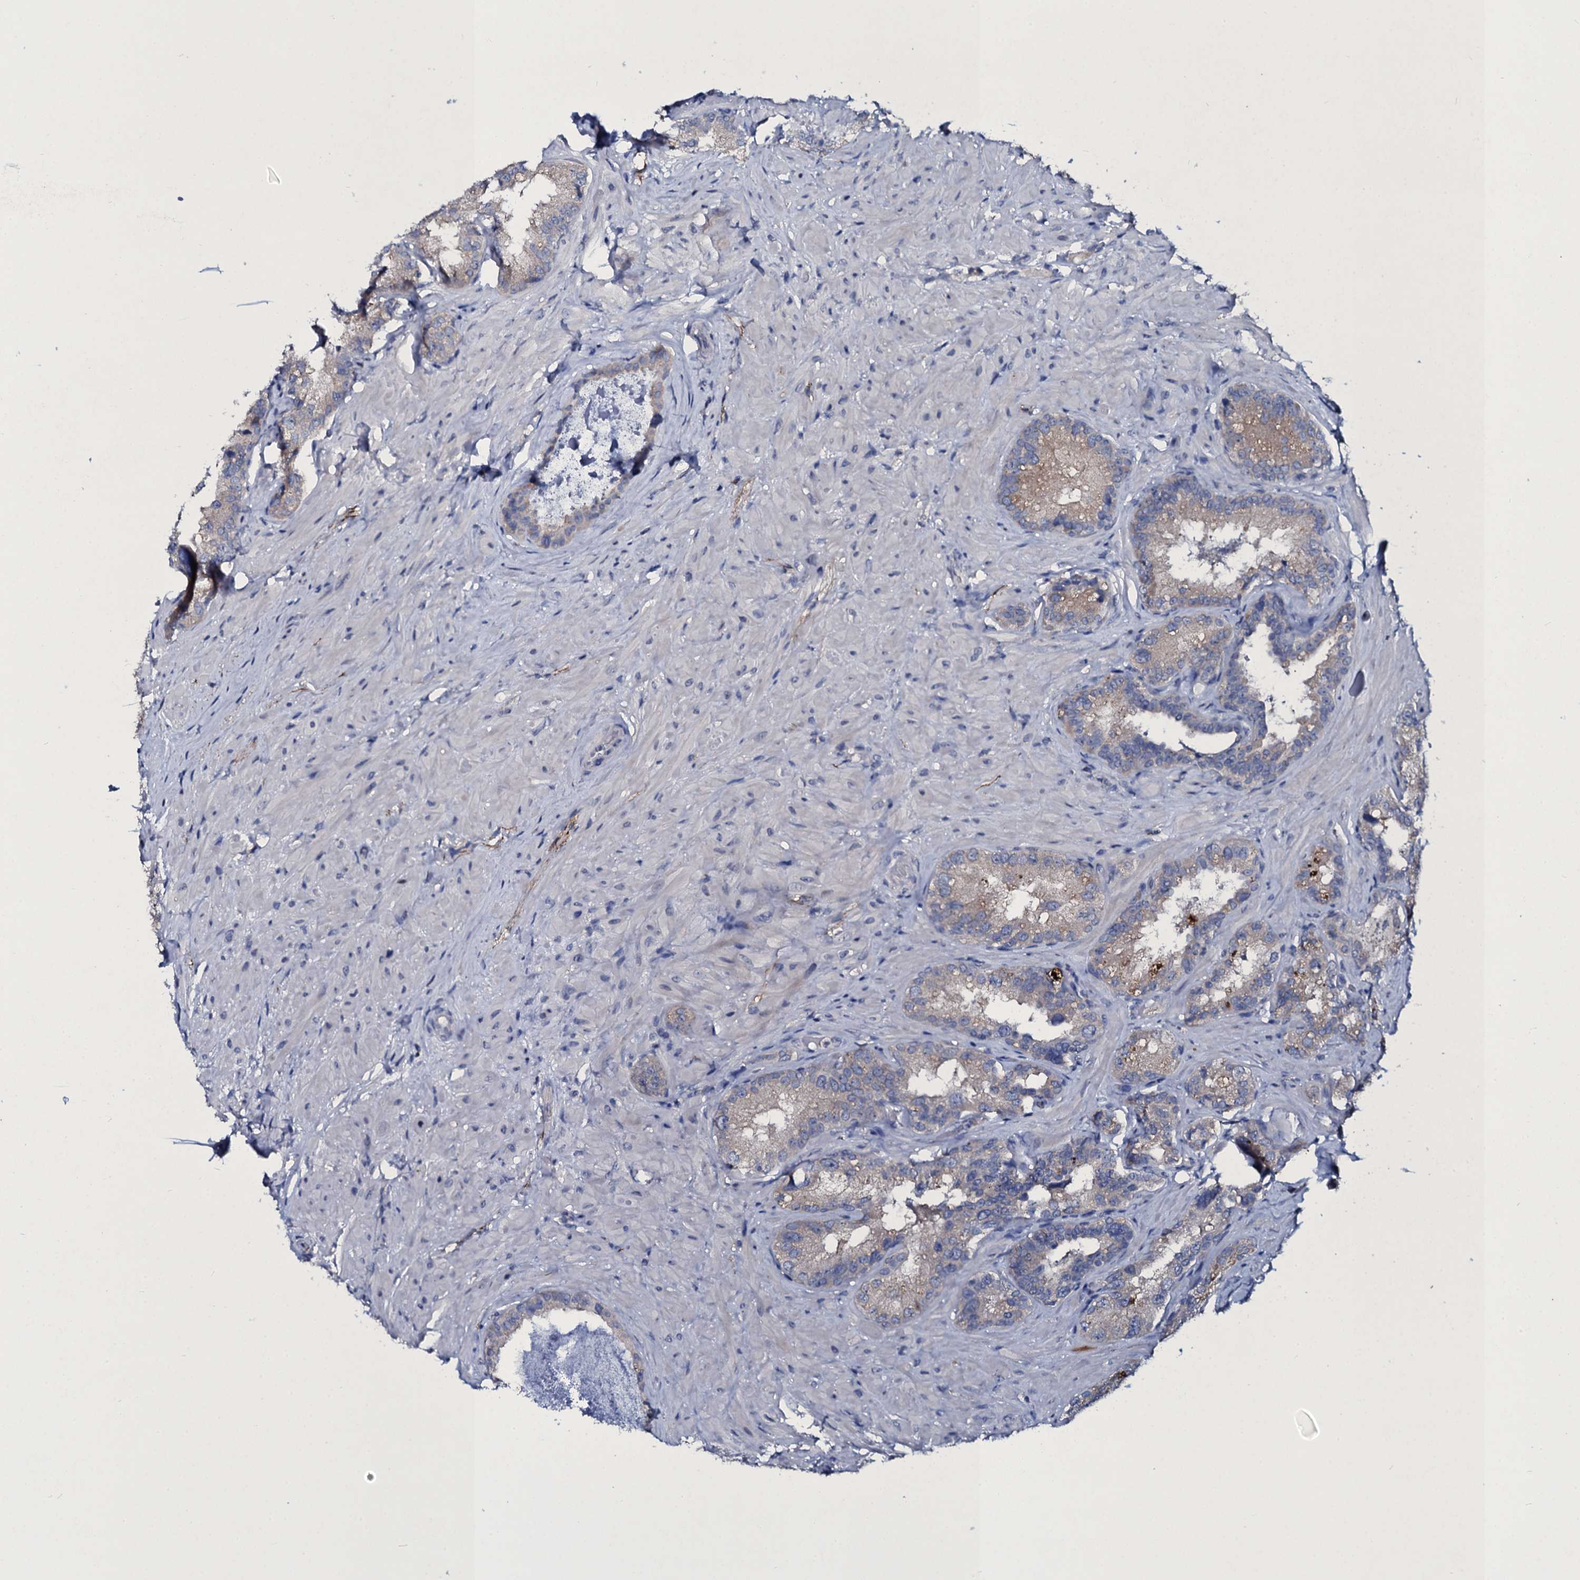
{"staining": {"intensity": "moderate", "quantity": ">75%", "location": "cytoplasmic/membranous"}, "tissue": "seminal vesicle", "cell_type": "Glandular cells", "image_type": "normal", "snomed": [{"axis": "morphology", "description": "Normal tissue, NOS"}, {"axis": "topography", "description": "Seminal veicle"}, {"axis": "topography", "description": "Peripheral nerve tissue"}], "caption": "The histopathology image exhibits immunohistochemical staining of normal seminal vesicle. There is moderate cytoplasmic/membranous positivity is identified in approximately >75% of glandular cells.", "gene": "TPGS2", "patient": {"sex": "male", "age": 67}}